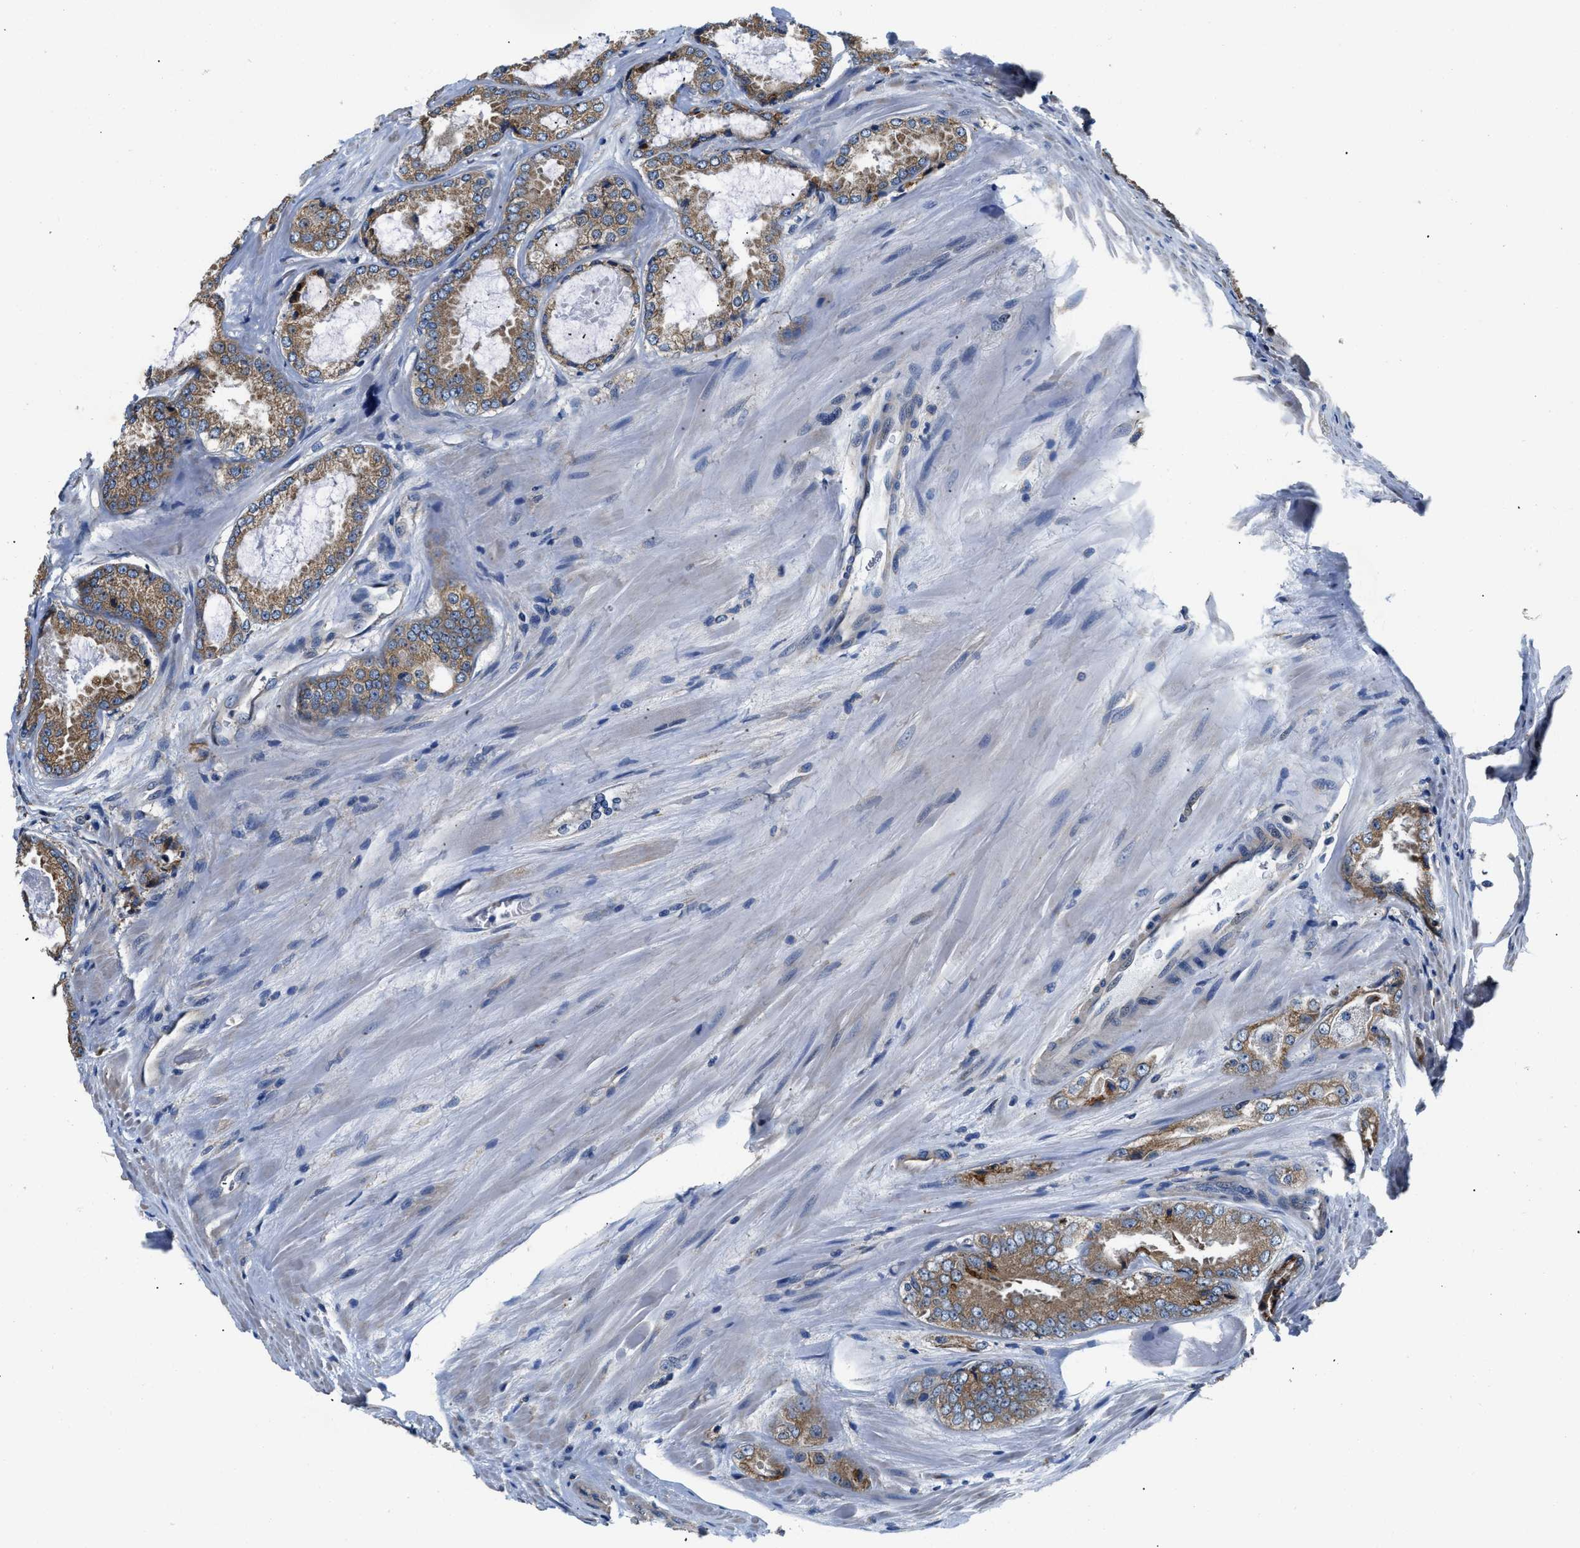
{"staining": {"intensity": "moderate", "quantity": ">75%", "location": "cytoplasmic/membranous"}, "tissue": "prostate cancer", "cell_type": "Tumor cells", "image_type": "cancer", "snomed": [{"axis": "morphology", "description": "Adenocarcinoma, High grade"}, {"axis": "topography", "description": "Prostate"}], "caption": "A micrograph showing moderate cytoplasmic/membranous staining in about >75% of tumor cells in high-grade adenocarcinoma (prostate), as visualized by brown immunohistochemical staining.", "gene": "CEP128", "patient": {"sex": "male", "age": 65}}